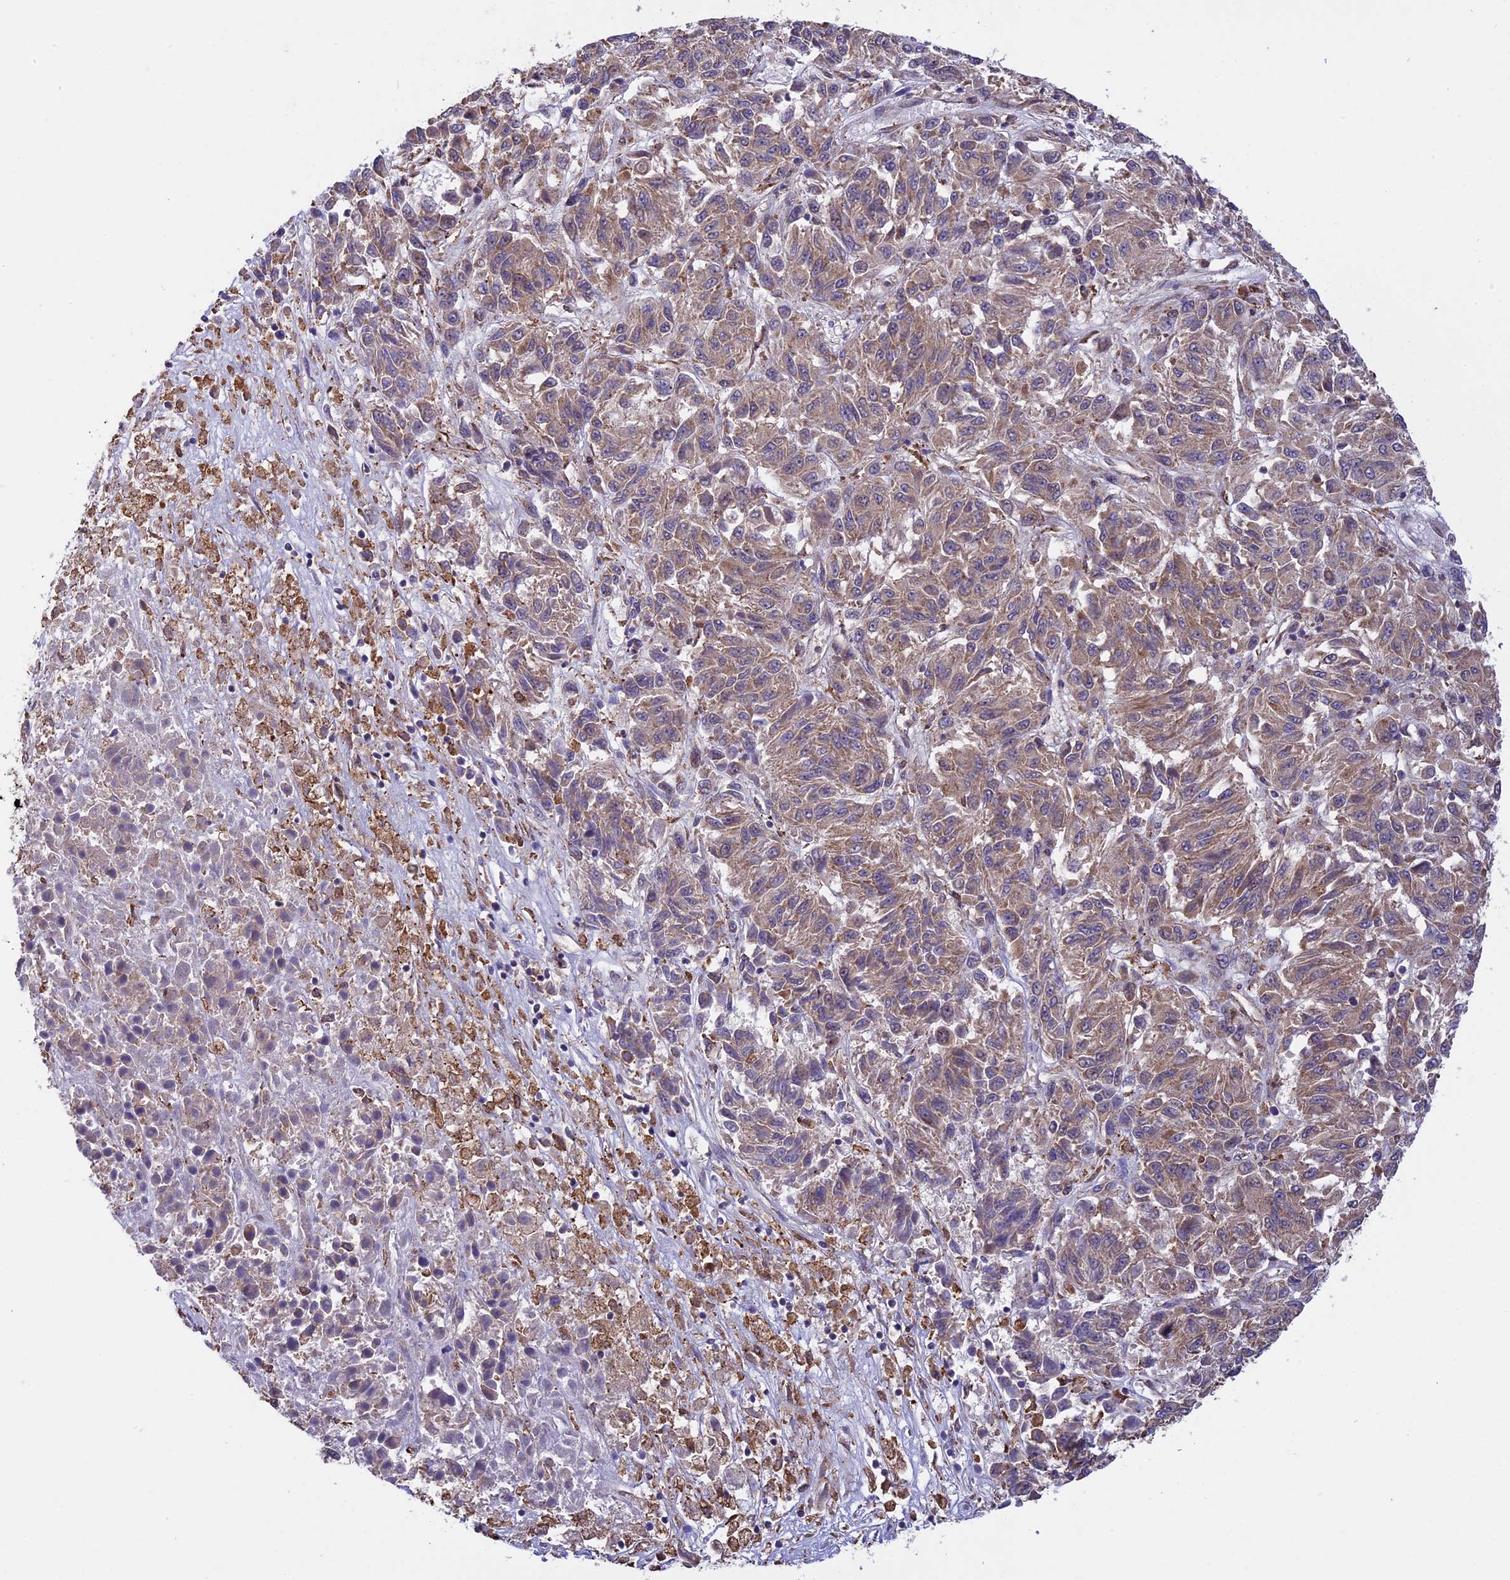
{"staining": {"intensity": "weak", "quantity": ">75%", "location": "cytoplasmic/membranous"}, "tissue": "melanoma", "cell_type": "Tumor cells", "image_type": "cancer", "snomed": [{"axis": "morphology", "description": "Malignant melanoma, Metastatic site"}, {"axis": "topography", "description": "Lung"}], "caption": "Immunohistochemical staining of melanoma exhibits low levels of weak cytoplasmic/membranous positivity in approximately >75% of tumor cells. (DAB = brown stain, brightfield microscopy at high magnification).", "gene": "DMRTA2", "patient": {"sex": "male", "age": 64}}